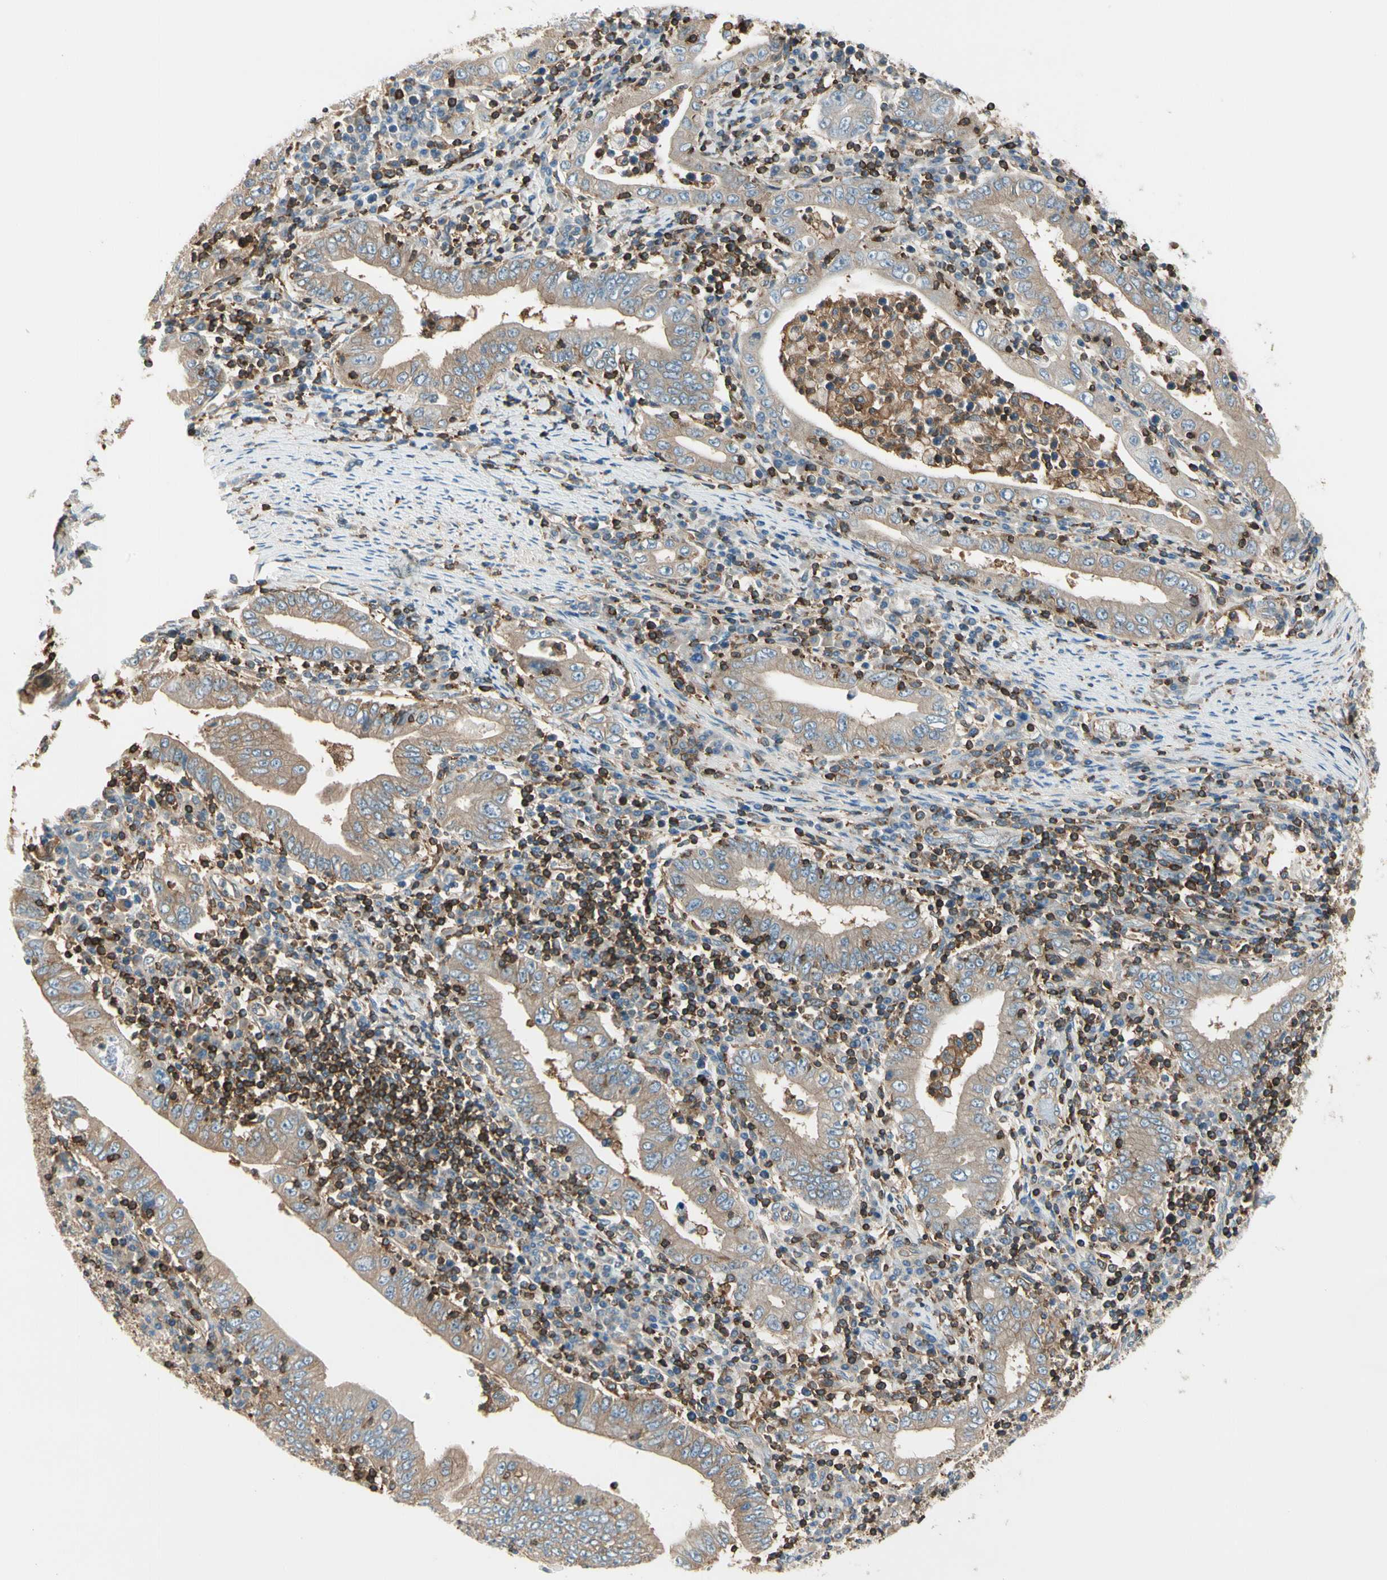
{"staining": {"intensity": "weak", "quantity": "25%-75%", "location": "cytoplasmic/membranous"}, "tissue": "stomach cancer", "cell_type": "Tumor cells", "image_type": "cancer", "snomed": [{"axis": "morphology", "description": "Normal tissue, NOS"}, {"axis": "morphology", "description": "Adenocarcinoma, NOS"}, {"axis": "topography", "description": "Esophagus"}, {"axis": "topography", "description": "Stomach, upper"}, {"axis": "topography", "description": "Peripheral nerve tissue"}], "caption": "Immunohistochemical staining of human stomach cancer shows low levels of weak cytoplasmic/membranous protein positivity in about 25%-75% of tumor cells.", "gene": "CAPZA2", "patient": {"sex": "male", "age": 62}}